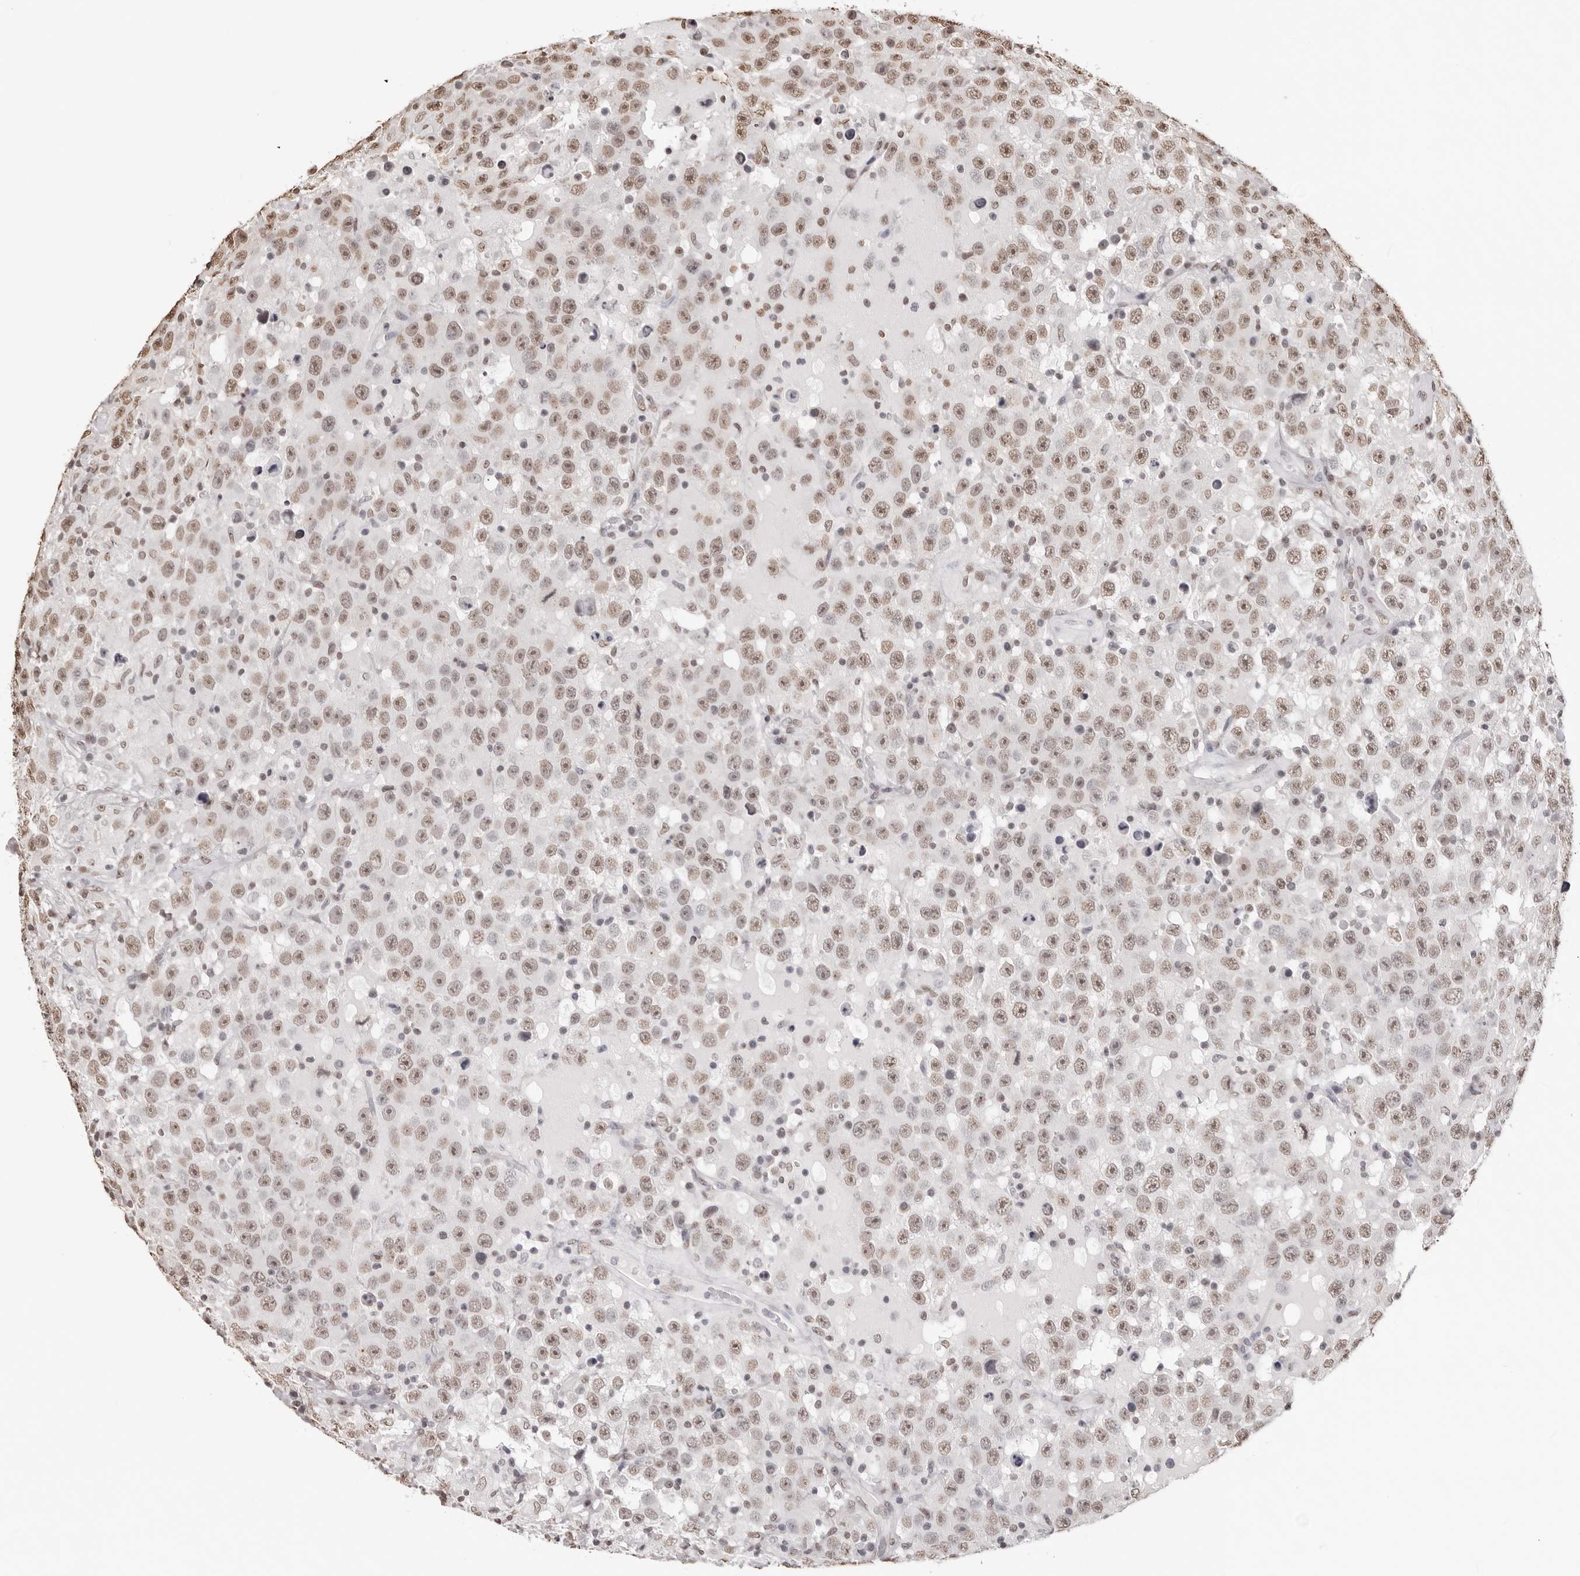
{"staining": {"intensity": "weak", "quantity": ">75%", "location": "nuclear"}, "tissue": "testis cancer", "cell_type": "Tumor cells", "image_type": "cancer", "snomed": [{"axis": "morphology", "description": "Seminoma, NOS"}, {"axis": "topography", "description": "Testis"}], "caption": "Immunohistochemistry (IHC) of human seminoma (testis) exhibits low levels of weak nuclear expression in approximately >75% of tumor cells.", "gene": "OLIG3", "patient": {"sex": "male", "age": 41}}